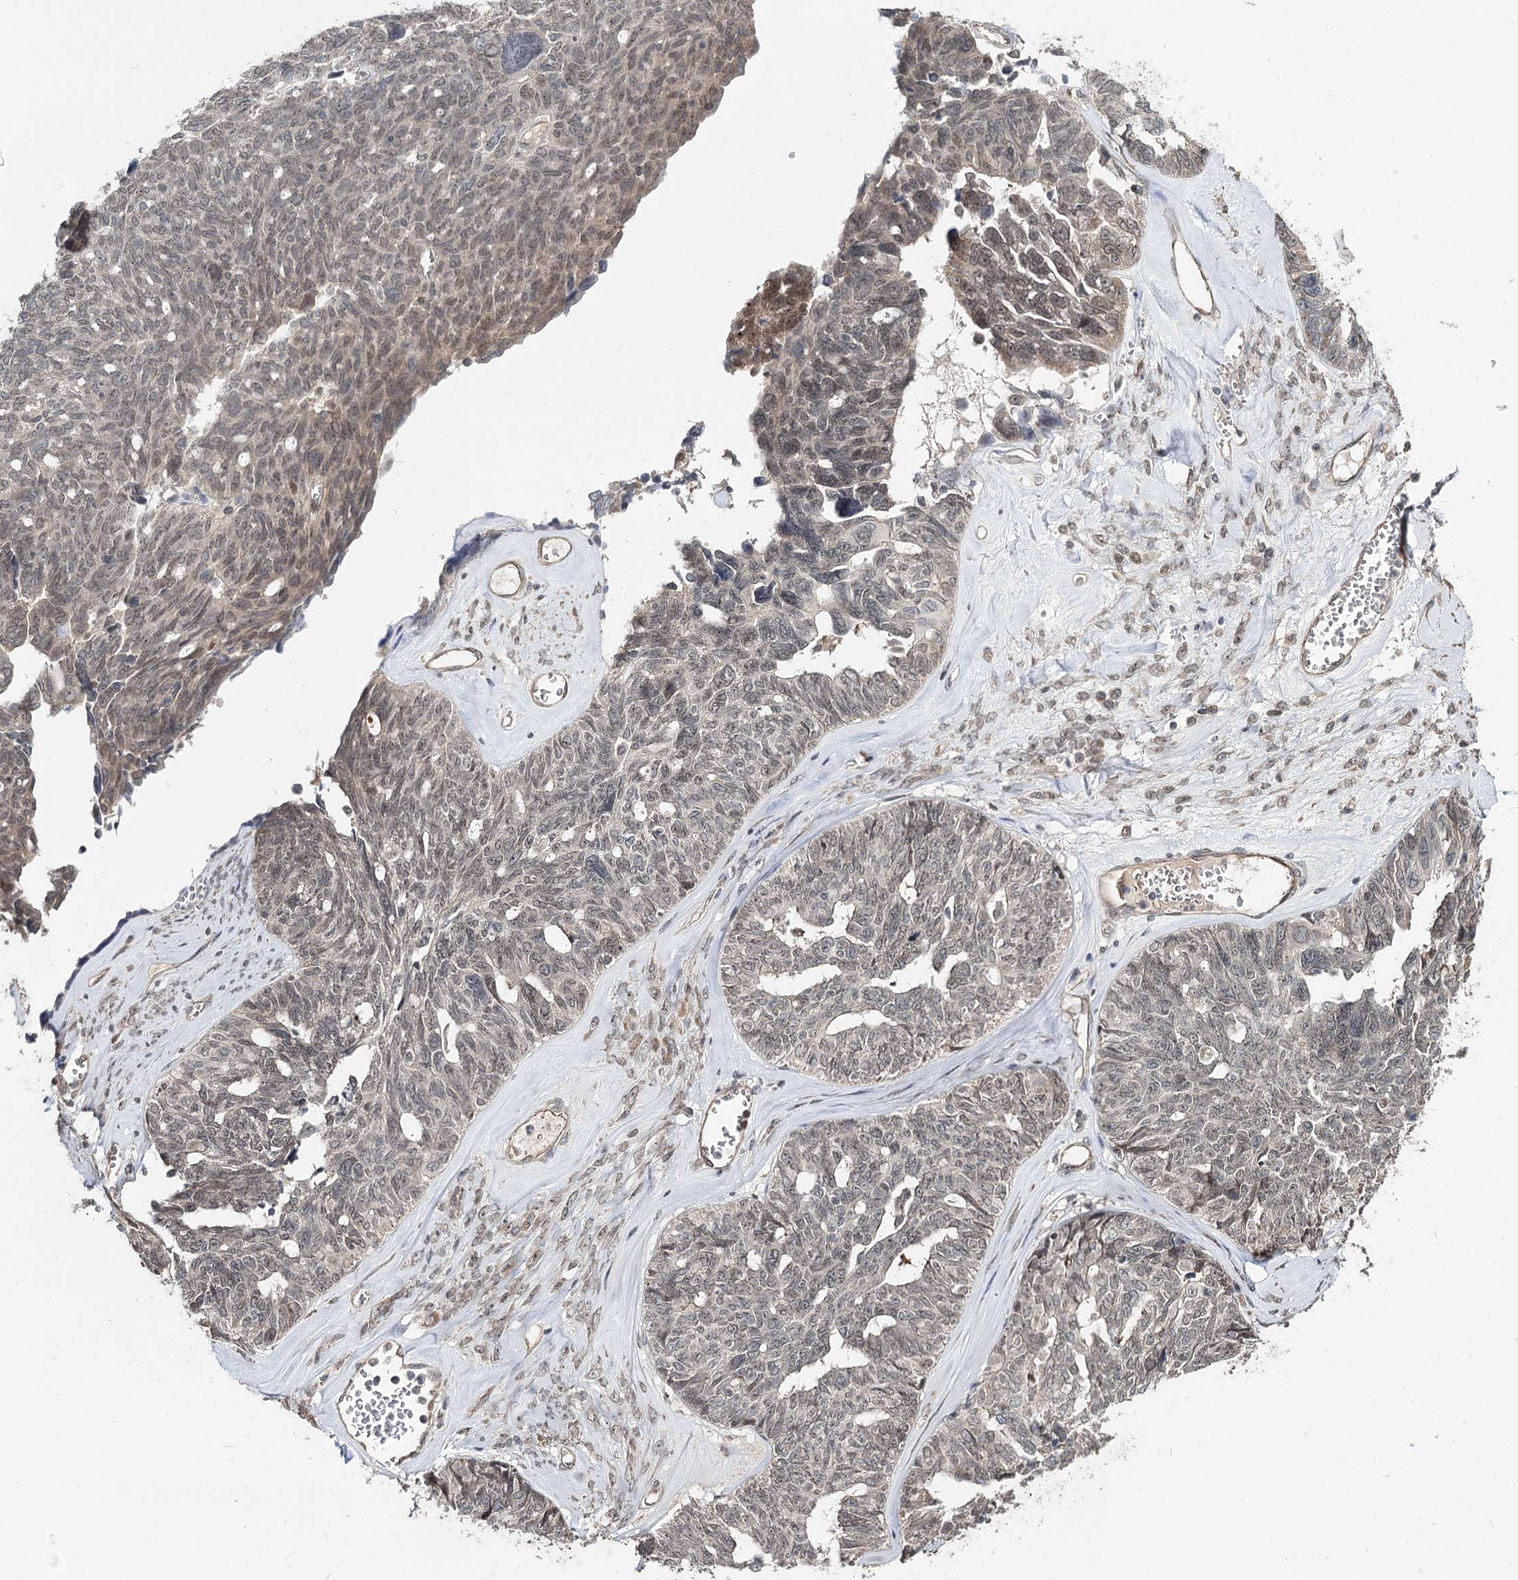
{"staining": {"intensity": "weak", "quantity": "25%-75%", "location": "nuclear"}, "tissue": "ovarian cancer", "cell_type": "Tumor cells", "image_type": "cancer", "snomed": [{"axis": "morphology", "description": "Cystadenocarcinoma, serous, NOS"}, {"axis": "topography", "description": "Ovary"}], "caption": "IHC photomicrograph of neoplastic tissue: human serous cystadenocarcinoma (ovarian) stained using IHC shows low levels of weak protein expression localized specifically in the nuclear of tumor cells, appearing as a nuclear brown color.", "gene": "NOPCHAP1", "patient": {"sex": "female", "age": 79}}